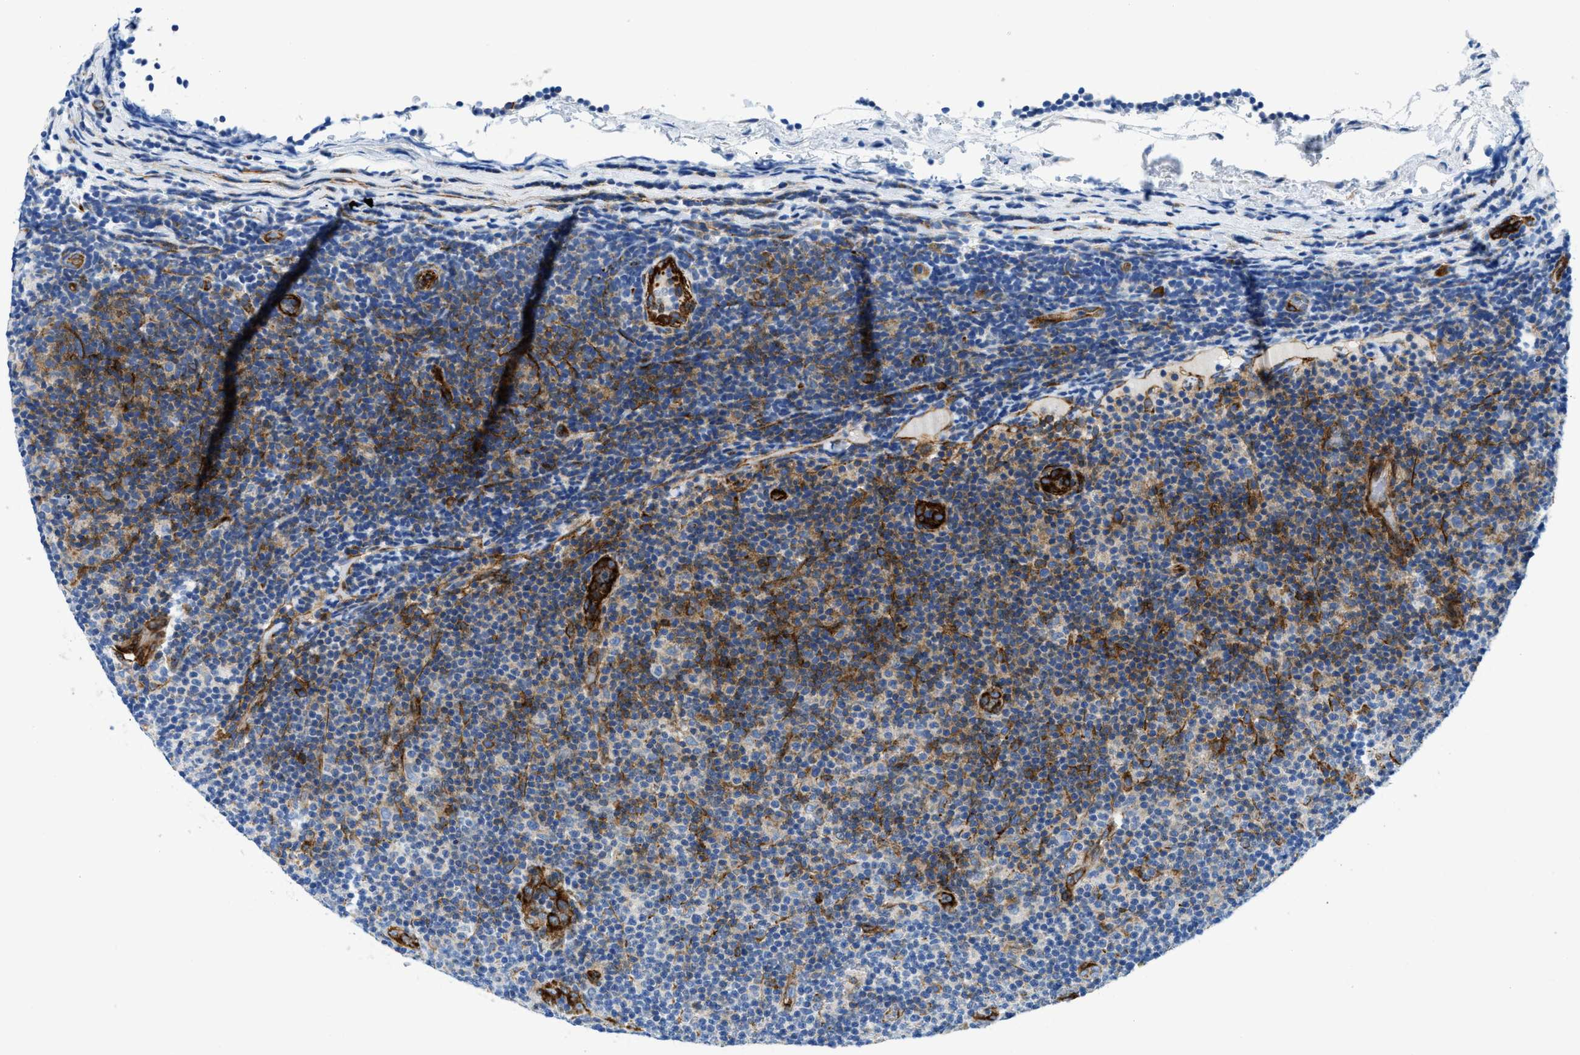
{"staining": {"intensity": "weak", "quantity": "25%-75%", "location": "cytoplasmic/membranous"}, "tissue": "lymphoma", "cell_type": "Tumor cells", "image_type": "cancer", "snomed": [{"axis": "morphology", "description": "Malignant lymphoma, non-Hodgkin's type, Low grade"}, {"axis": "topography", "description": "Lymph node"}], "caption": "Tumor cells show low levels of weak cytoplasmic/membranous expression in approximately 25%-75% of cells in lymphoma.", "gene": "CUTA", "patient": {"sex": "male", "age": 83}}